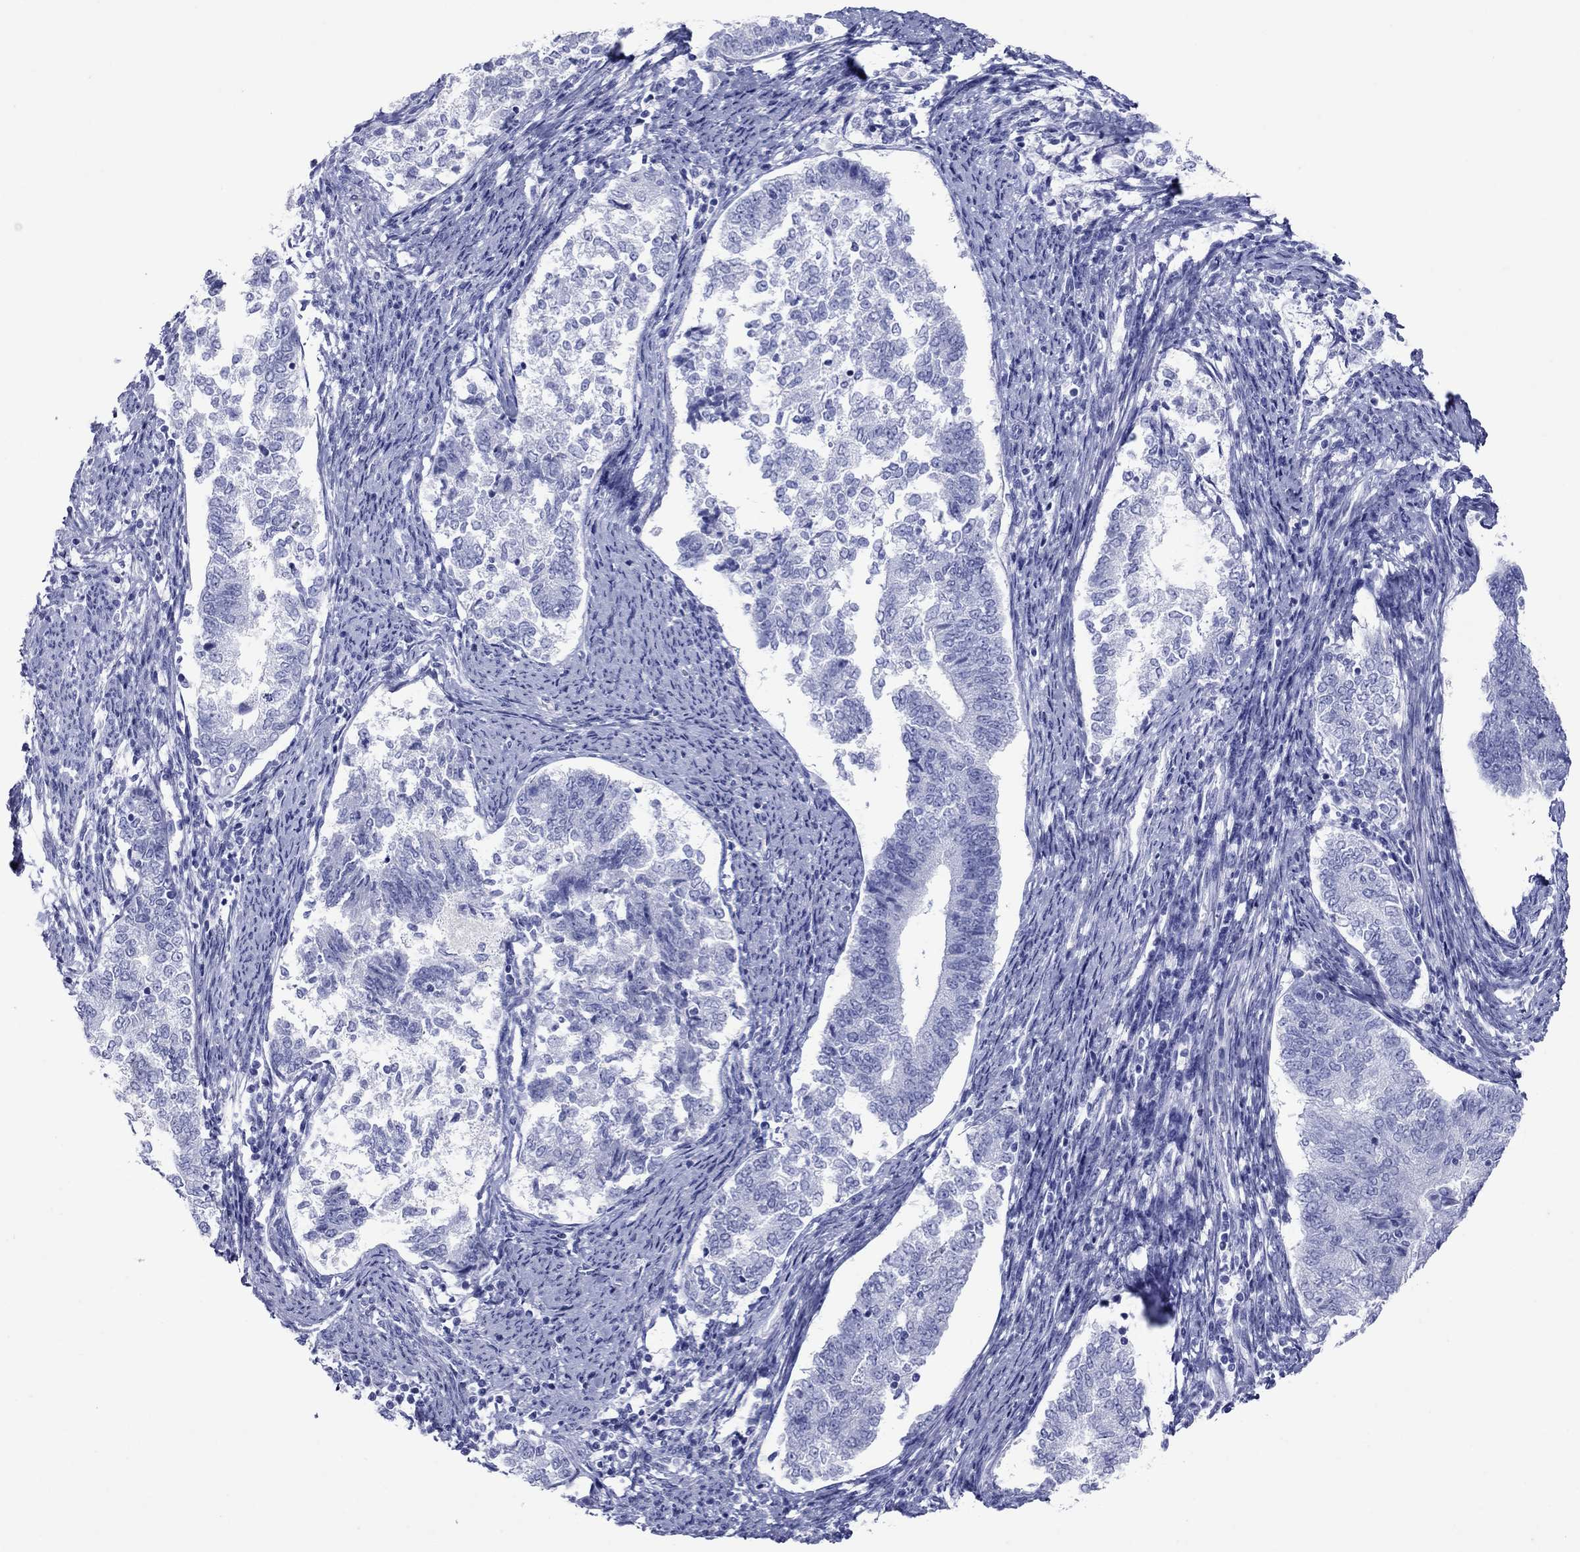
{"staining": {"intensity": "negative", "quantity": "none", "location": "none"}, "tissue": "endometrial cancer", "cell_type": "Tumor cells", "image_type": "cancer", "snomed": [{"axis": "morphology", "description": "Adenocarcinoma, NOS"}, {"axis": "topography", "description": "Endometrium"}], "caption": "Adenocarcinoma (endometrial) was stained to show a protein in brown. There is no significant positivity in tumor cells. The staining is performed using DAB brown chromogen with nuclei counter-stained in using hematoxylin.", "gene": "ATP4A", "patient": {"sex": "female", "age": 65}}